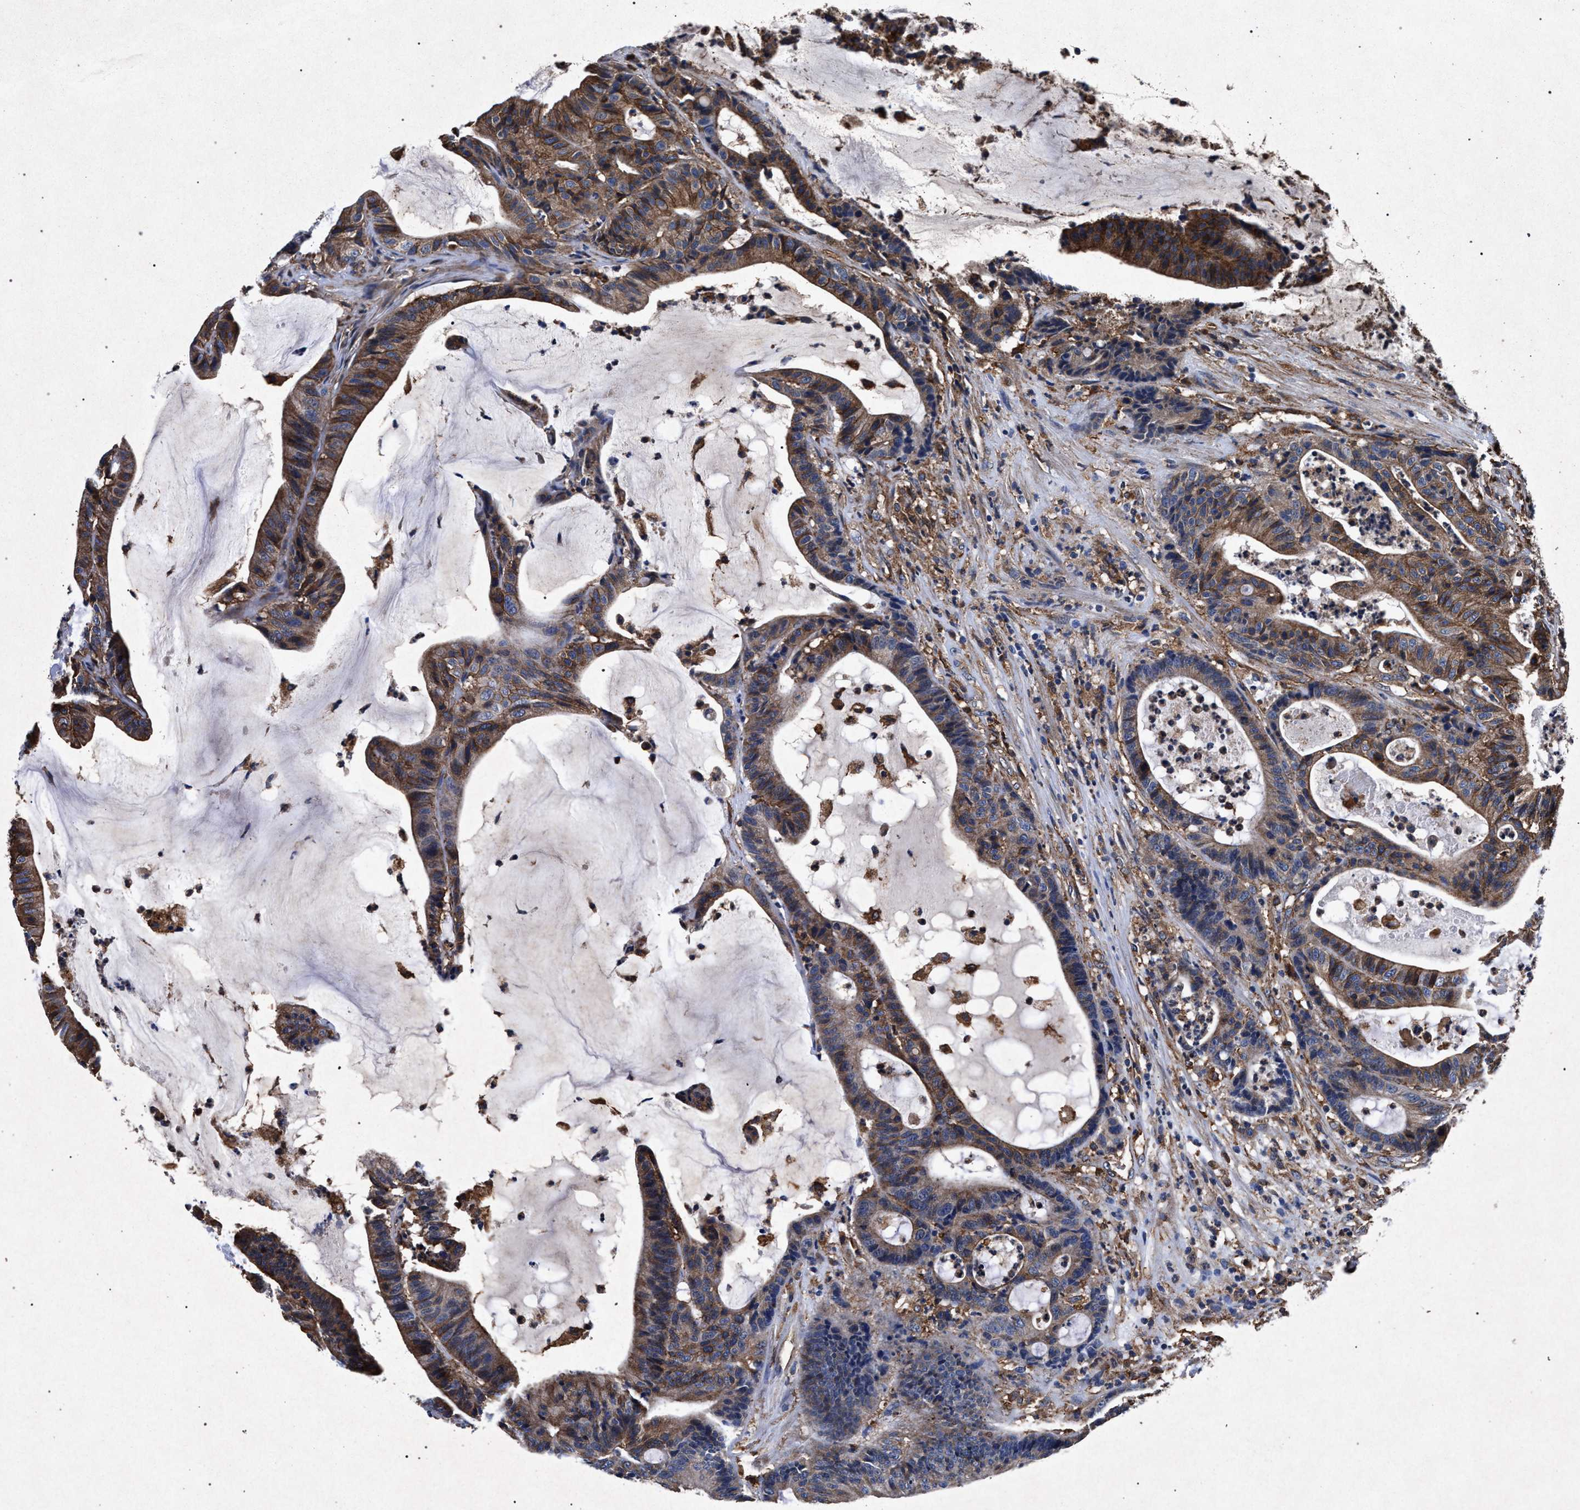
{"staining": {"intensity": "moderate", "quantity": ">75%", "location": "cytoplasmic/membranous"}, "tissue": "colorectal cancer", "cell_type": "Tumor cells", "image_type": "cancer", "snomed": [{"axis": "morphology", "description": "Adenocarcinoma, NOS"}, {"axis": "topography", "description": "Colon"}], "caption": "Protein analysis of colorectal cancer (adenocarcinoma) tissue shows moderate cytoplasmic/membranous positivity in about >75% of tumor cells.", "gene": "MARCKS", "patient": {"sex": "female", "age": 84}}